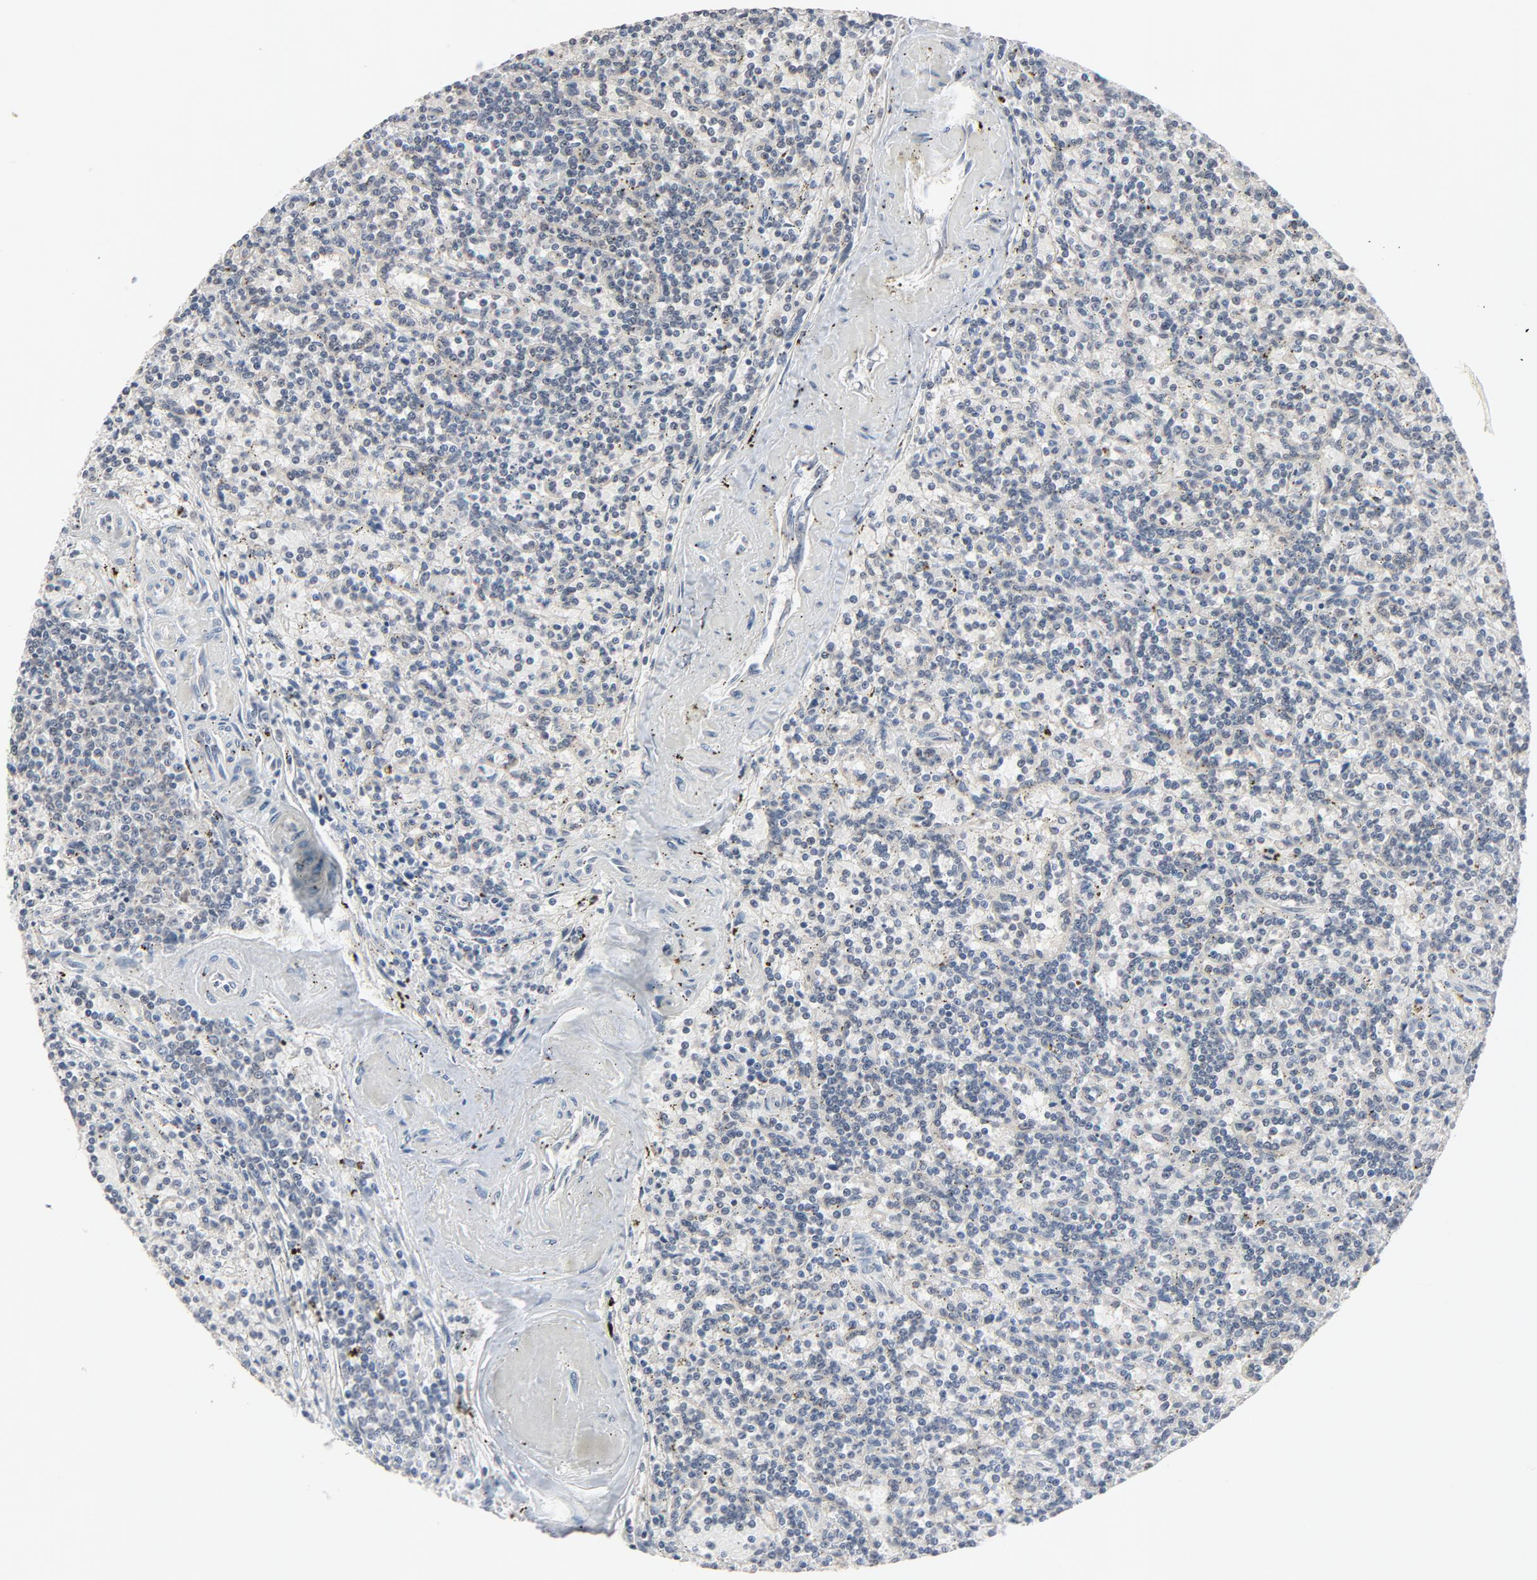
{"staining": {"intensity": "negative", "quantity": "none", "location": "none"}, "tissue": "lymphoma", "cell_type": "Tumor cells", "image_type": "cancer", "snomed": [{"axis": "morphology", "description": "Malignant lymphoma, non-Hodgkin's type, Low grade"}, {"axis": "topography", "description": "Spleen"}], "caption": "There is no significant expression in tumor cells of malignant lymphoma, non-Hodgkin's type (low-grade).", "gene": "MT3", "patient": {"sex": "male", "age": 73}}